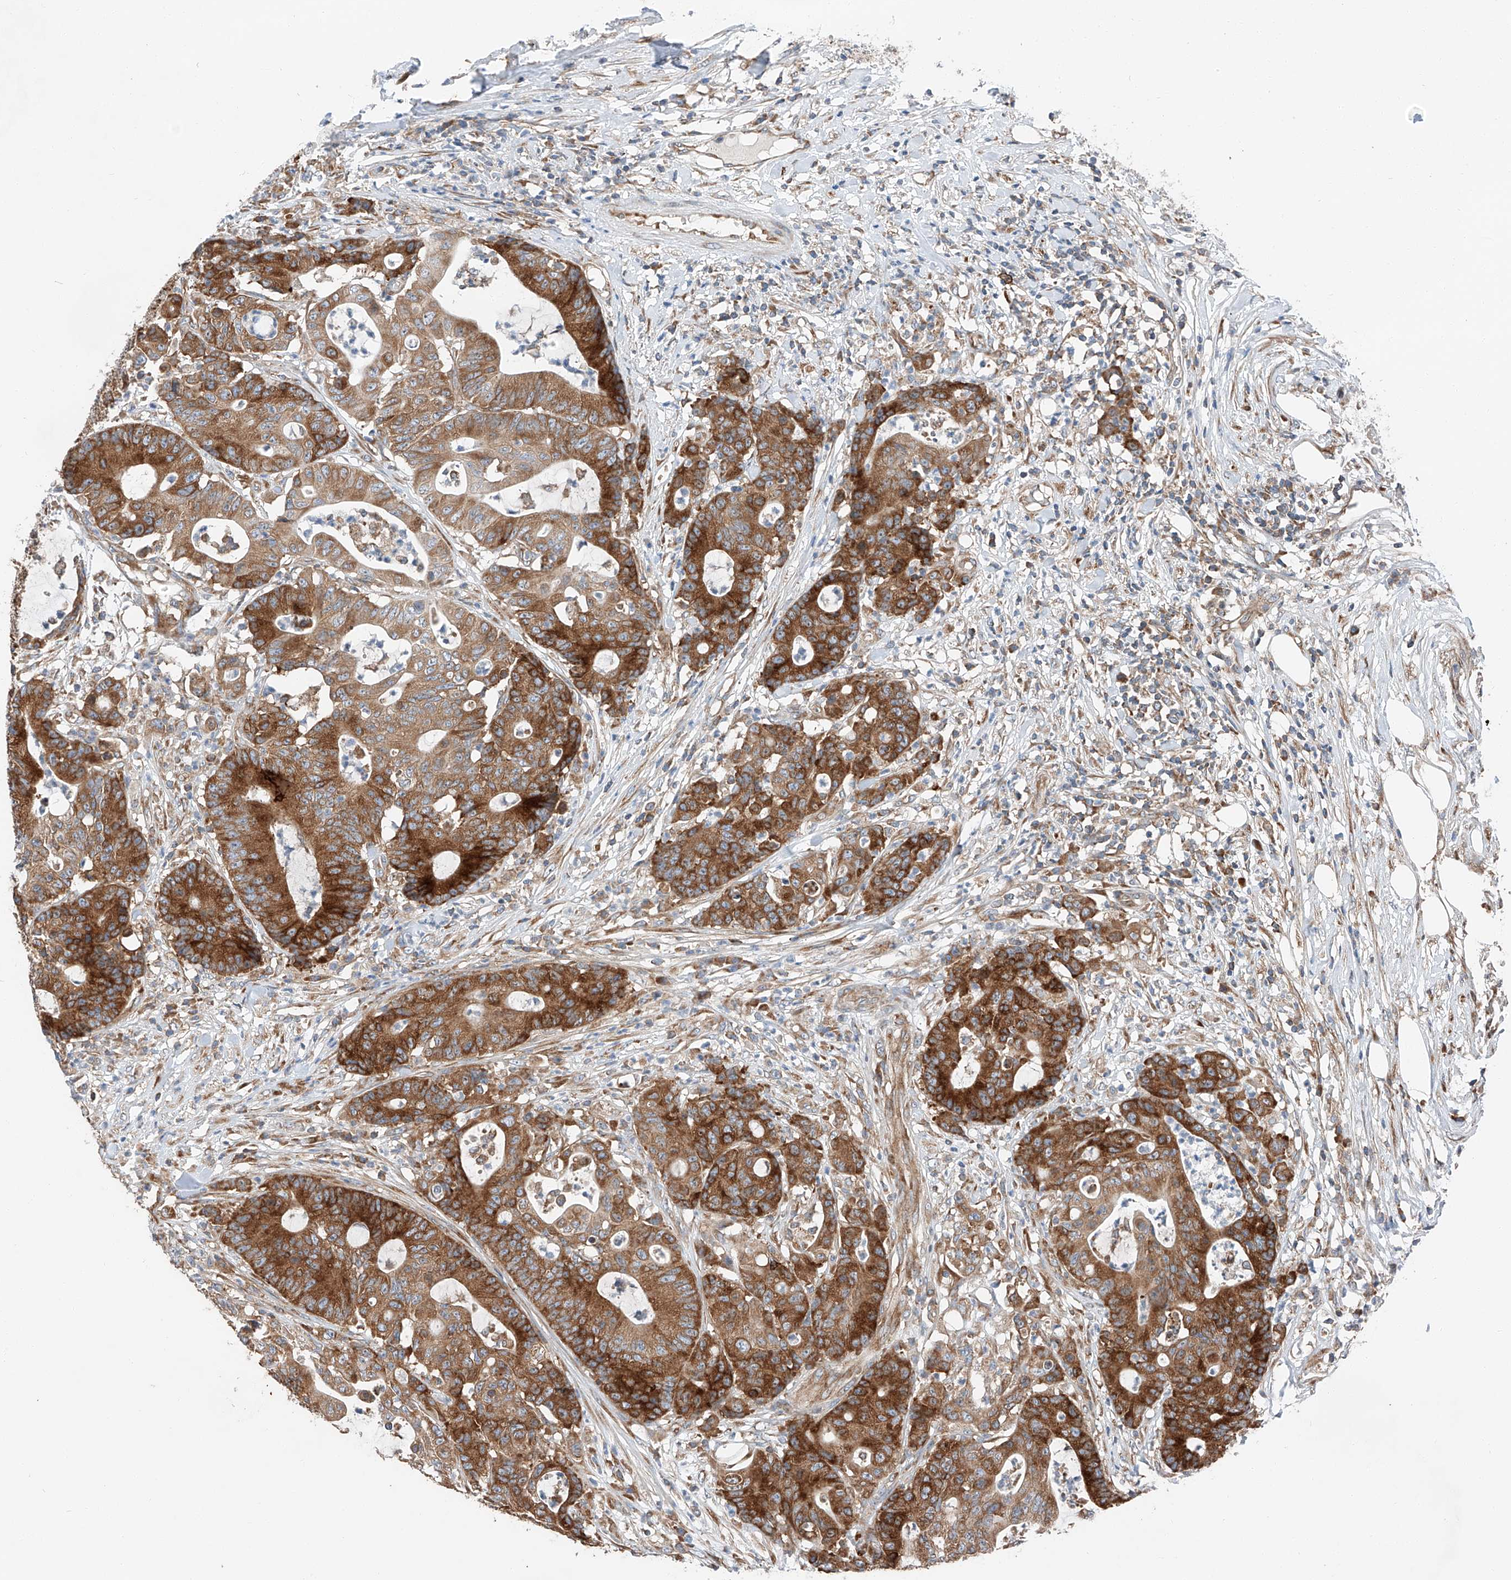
{"staining": {"intensity": "strong", "quantity": ">75%", "location": "cytoplasmic/membranous"}, "tissue": "colorectal cancer", "cell_type": "Tumor cells", "image_type": "cancer", "snomed": [{"axis": "morphology", "description": "Adenocarcinoma, NOS"}, {"axis": "topography", "description": "Colon"}], "caption": "Human colorectal adenocarcinoma stained for a protein (brown) exhibits strong cytoplasmic/membranous positive positivity in approximately >75% of tumor cells.", "gene": "ZC3H15", "patient": {"sex": "female", "age": 84}}